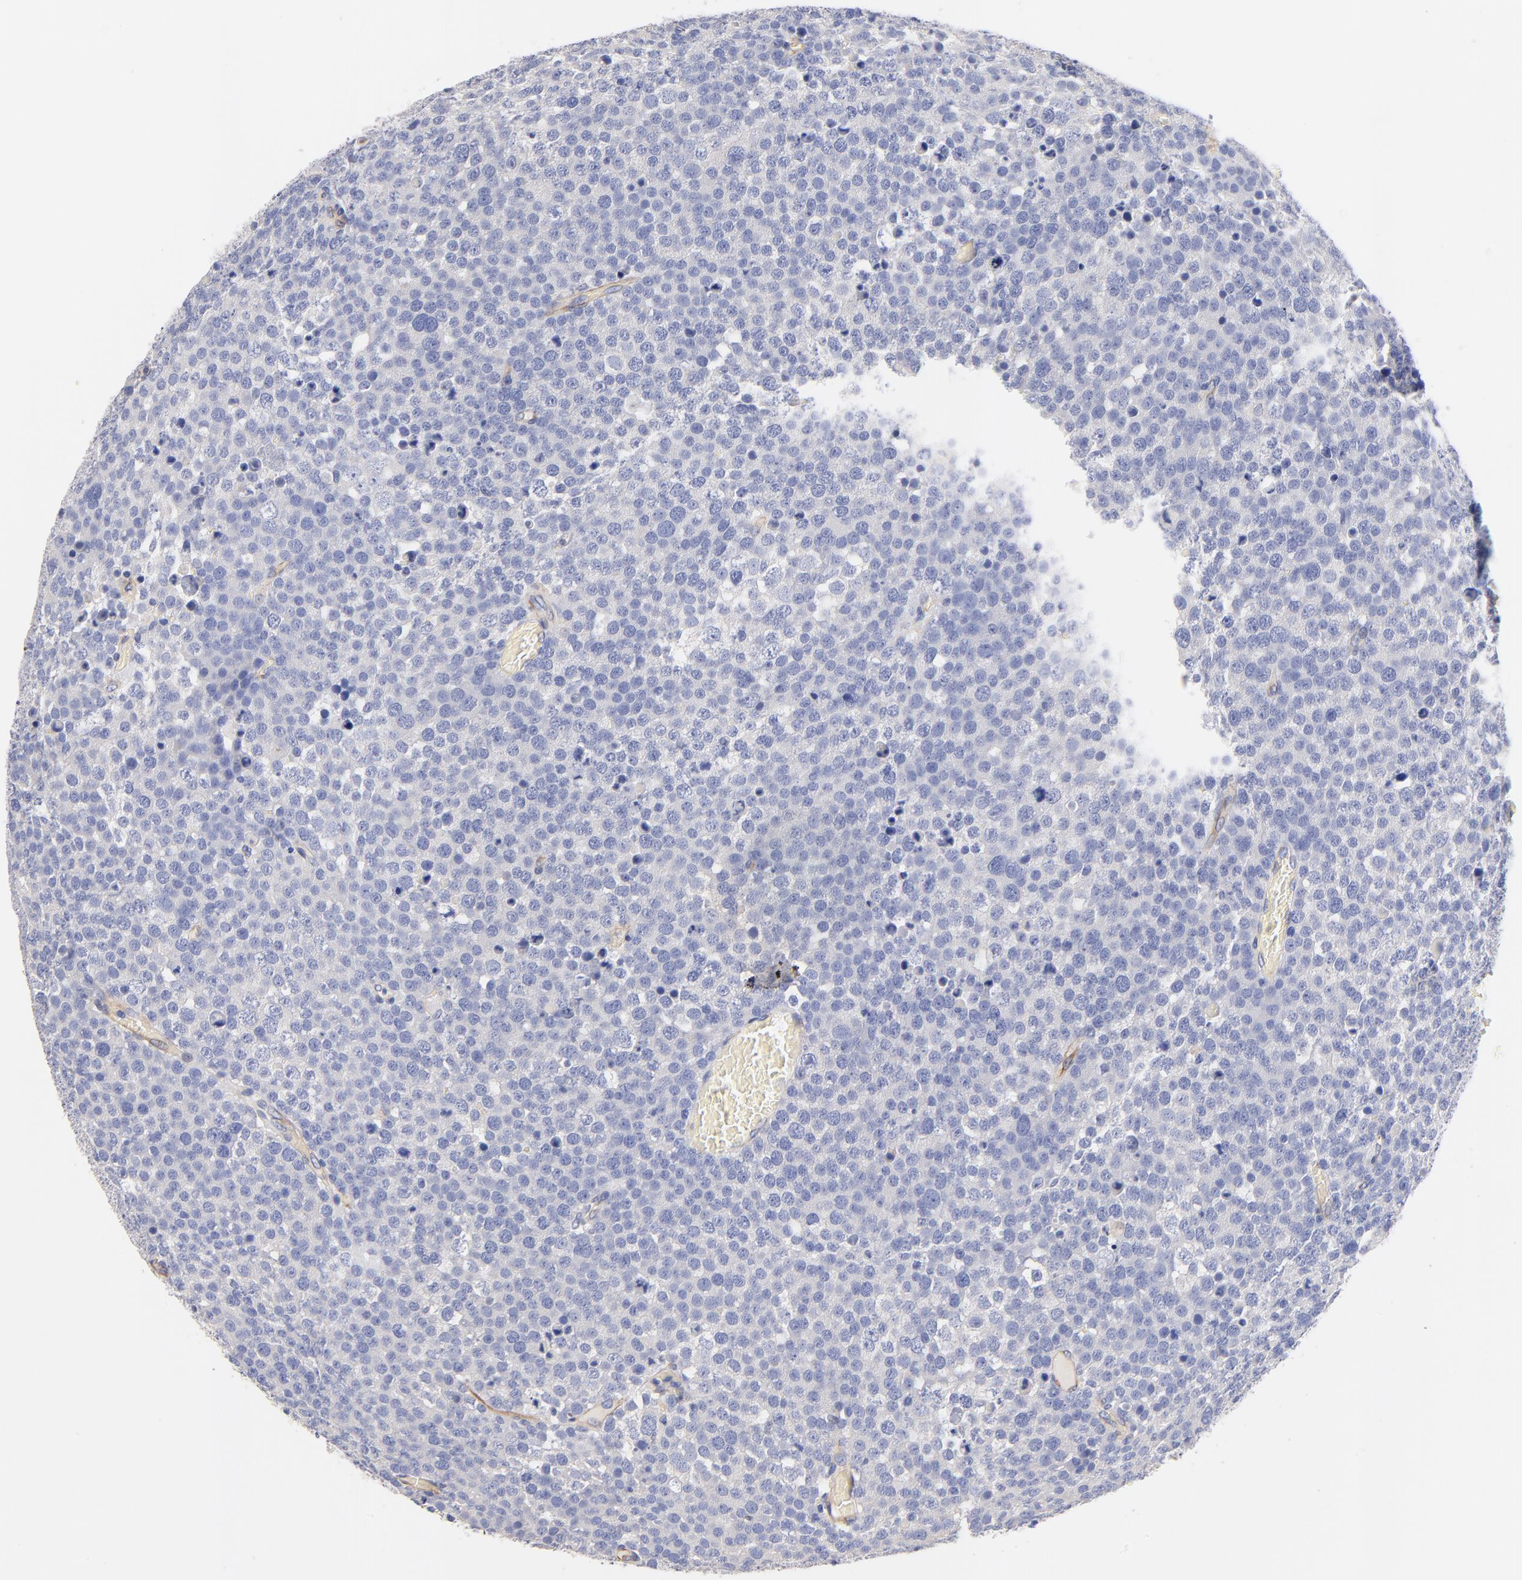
{"staining": {"intensity": "negative", "quantity": "none", "location": "none"}, "tissue": "testis cancer", "cell_type": "Tumor cells", "image_type": "cancer", "snomed": [{"axis": "morphology", "description": "Seminoma, NOS"}, {"axis": "topography", "description": "Testis"}], "caption": "This is an immunohistochemistry (IHC) micrograph of human seminoma (testis). There is no expression in tumor cells.", "gene": "HS3ST1", "patient": {"sex": "male", "age": 71}}